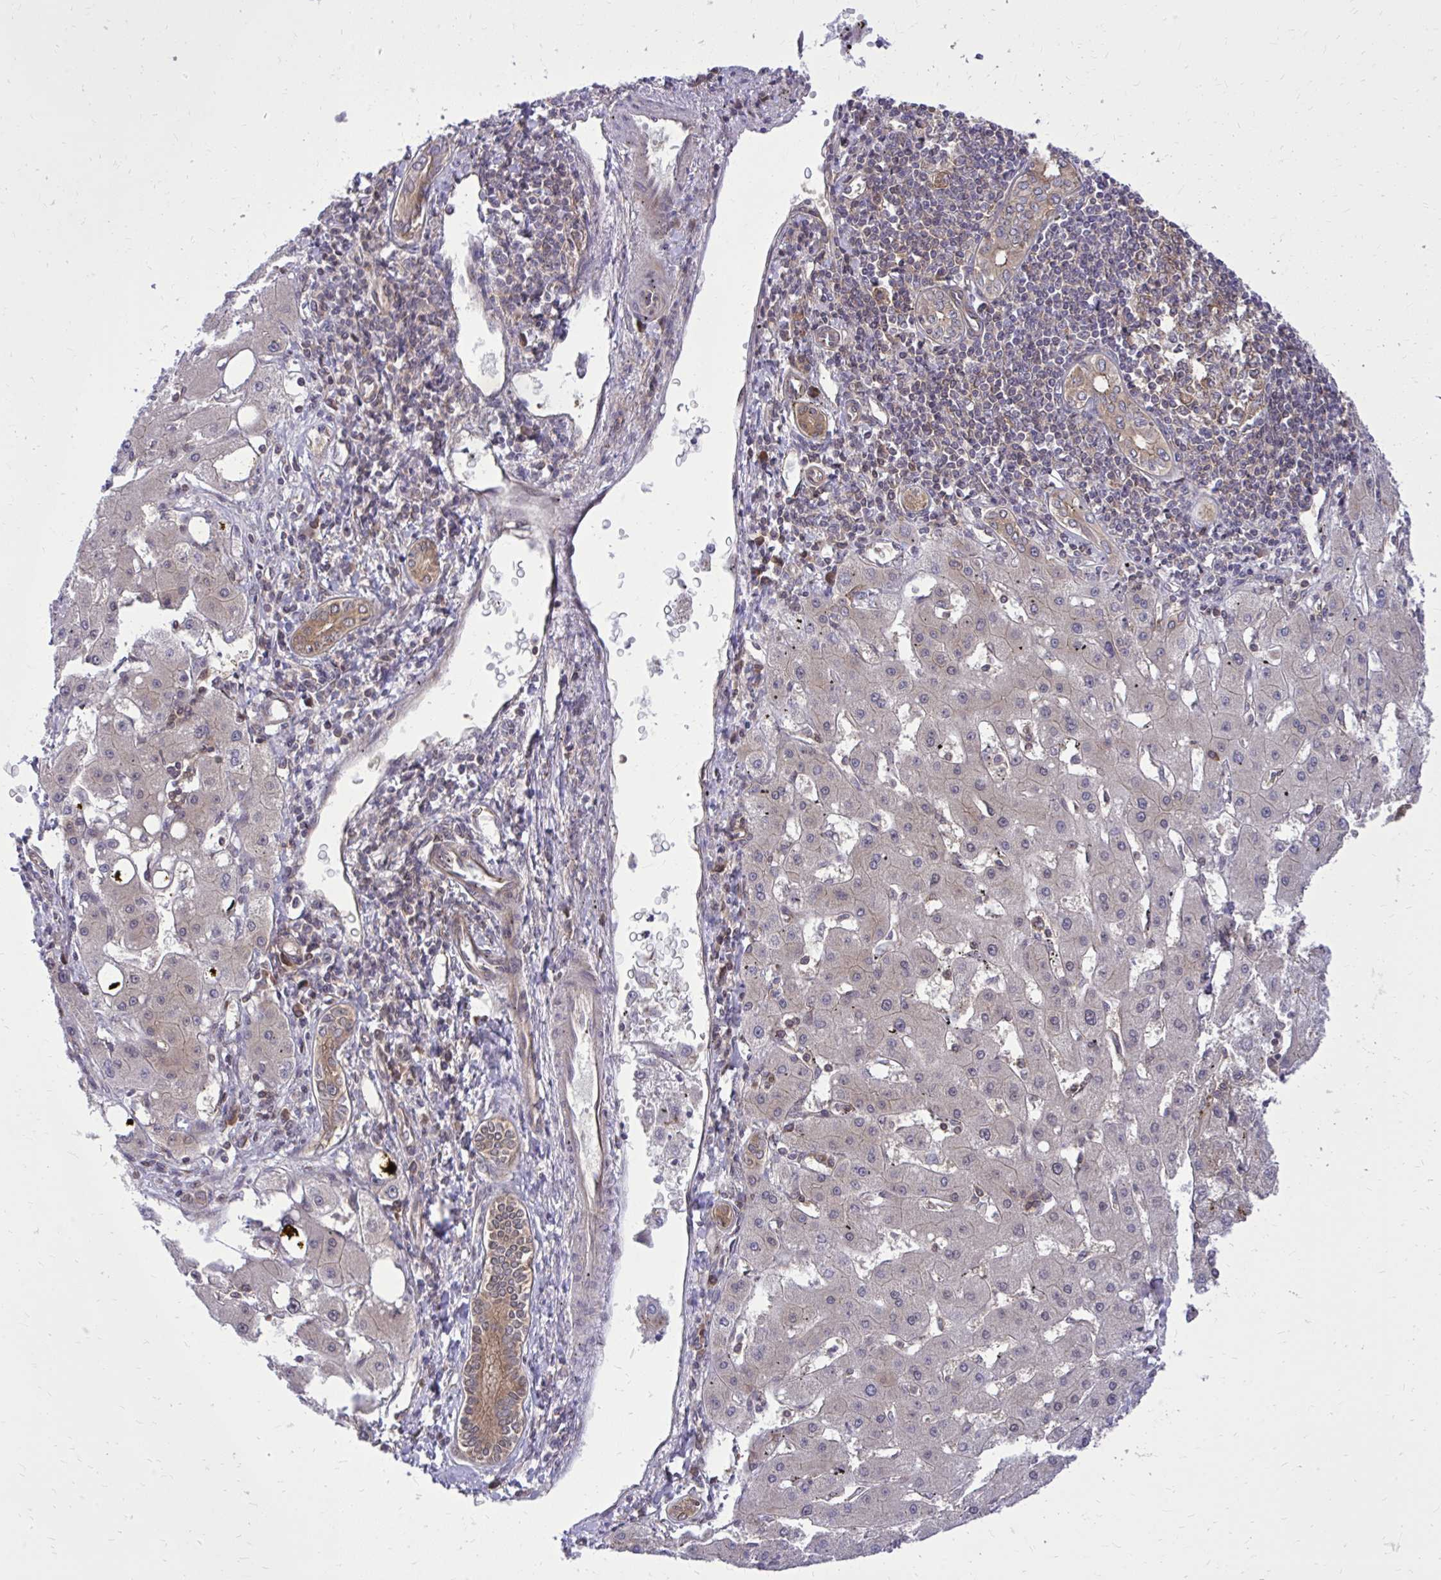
{"staining": {"intensity": "negative", "quantity": "none", "location": "none"}, "tissue": "liver cancer", "cell_type": "Tumor cells", "image_type": "cancer", "snomed": [{"axis": "morphology", "description": "Carcinoma, Hepatocellular, NOS"}, {"axis": "topography", "description": "Liver"}], "caption": "Immunohistochemistry (IHC) micrograph of liver cancer (hepatocellular carcinoma) stained for a protein (brown), which demonstrates no positivity in tumor cells.", "gene": "PPP5C", "patient": {"sex": "male", "age": 72}}